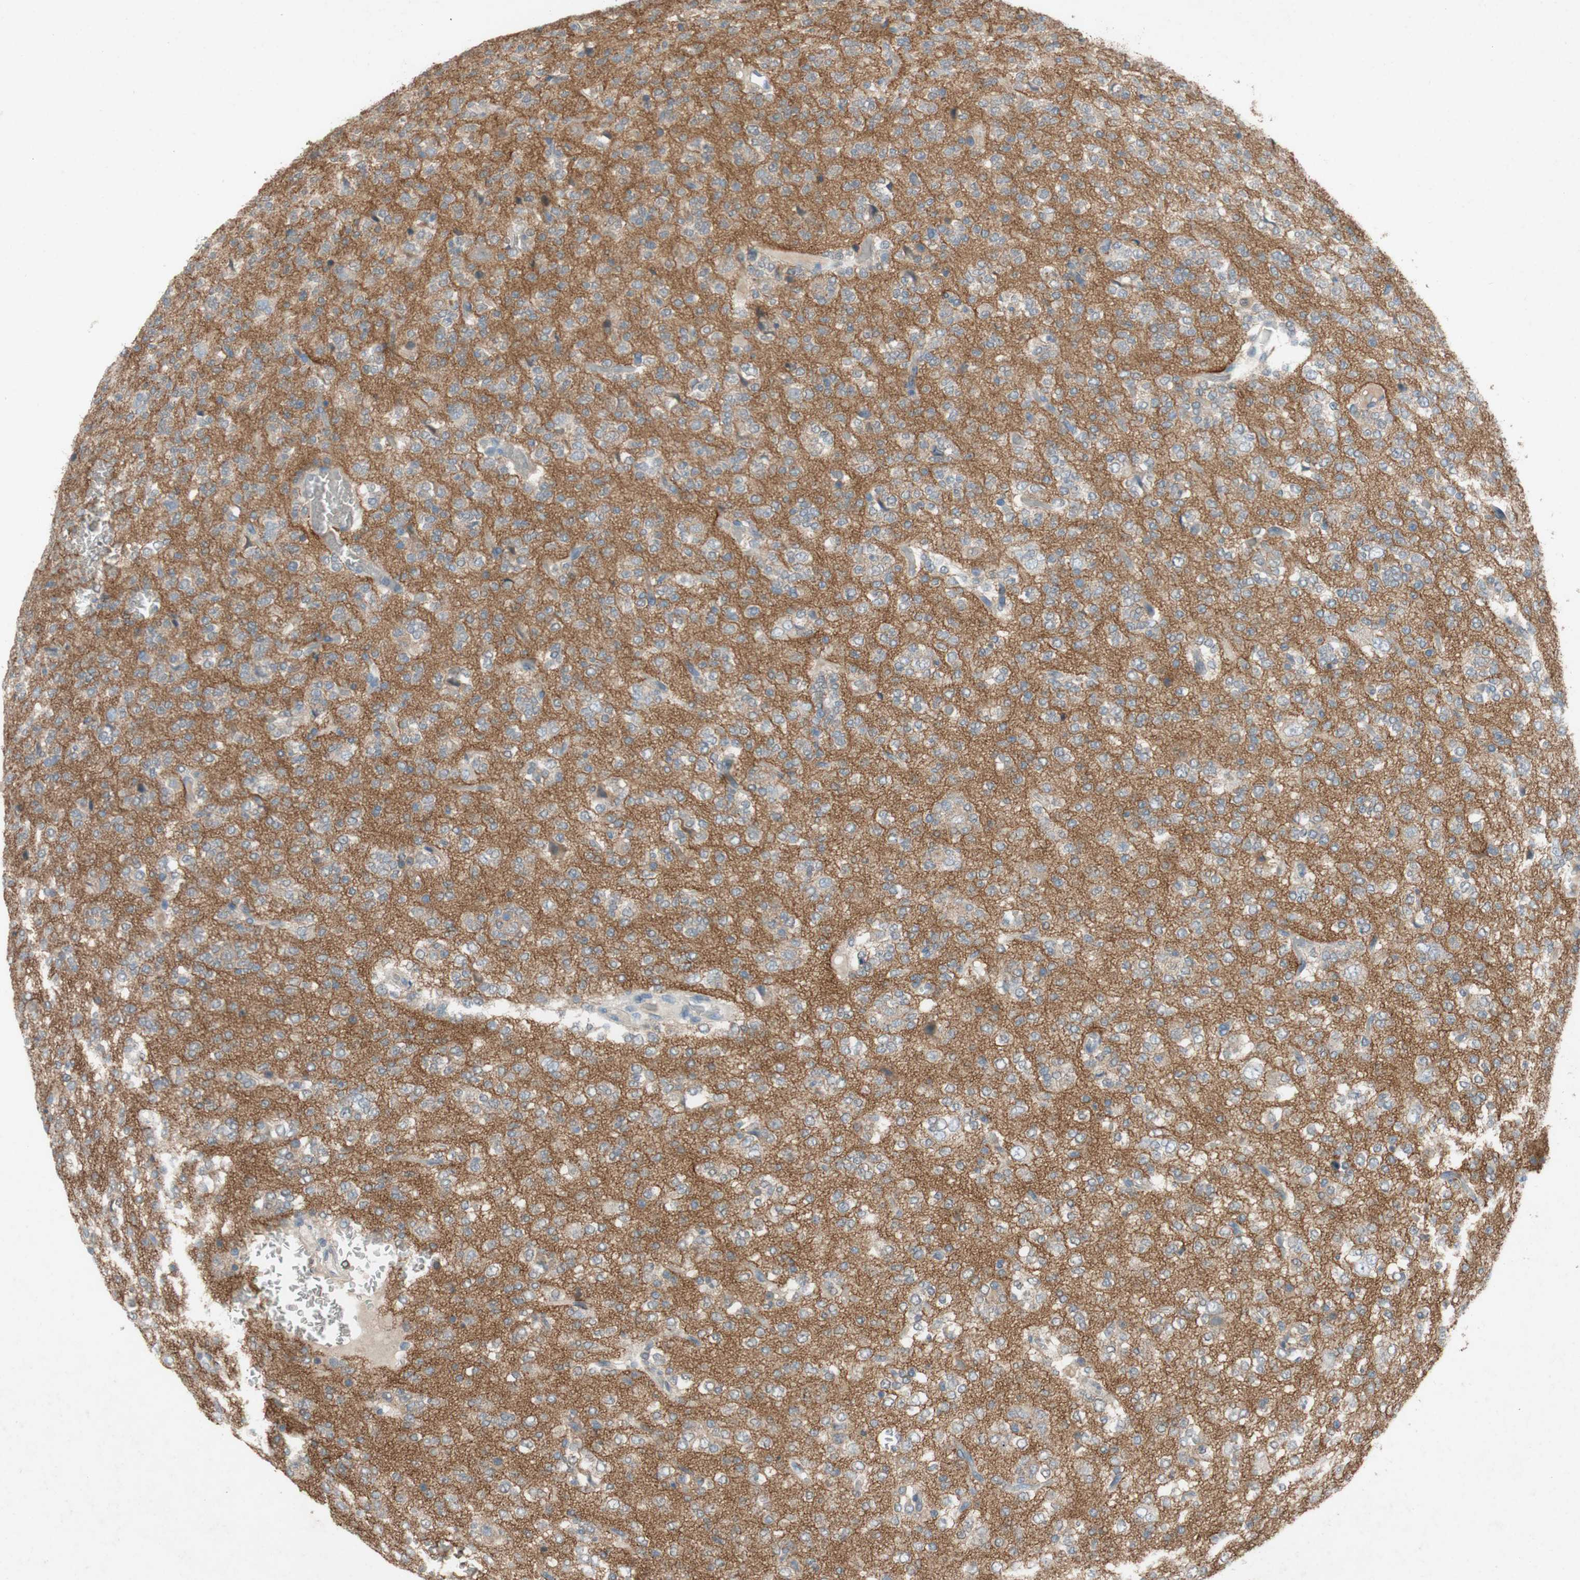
{"staining": {"intensity": "negative", "quantity": "none", "location": "none"}, "tissue": "glioma", "cell_type": "Tumor cells", "image_type": "cancer", "snomed": [{"axis": "morphology", "description": "Glioma, malignant, Low grade"}, {"axis": "topography", "description": "Brain"}], "caption": "This is an IHC micrograph of malignant glioma (low-grade). There is no positivity in tumor cells.", "gene": "ADD2", "patient": {"sex": "male", "age": 38}}